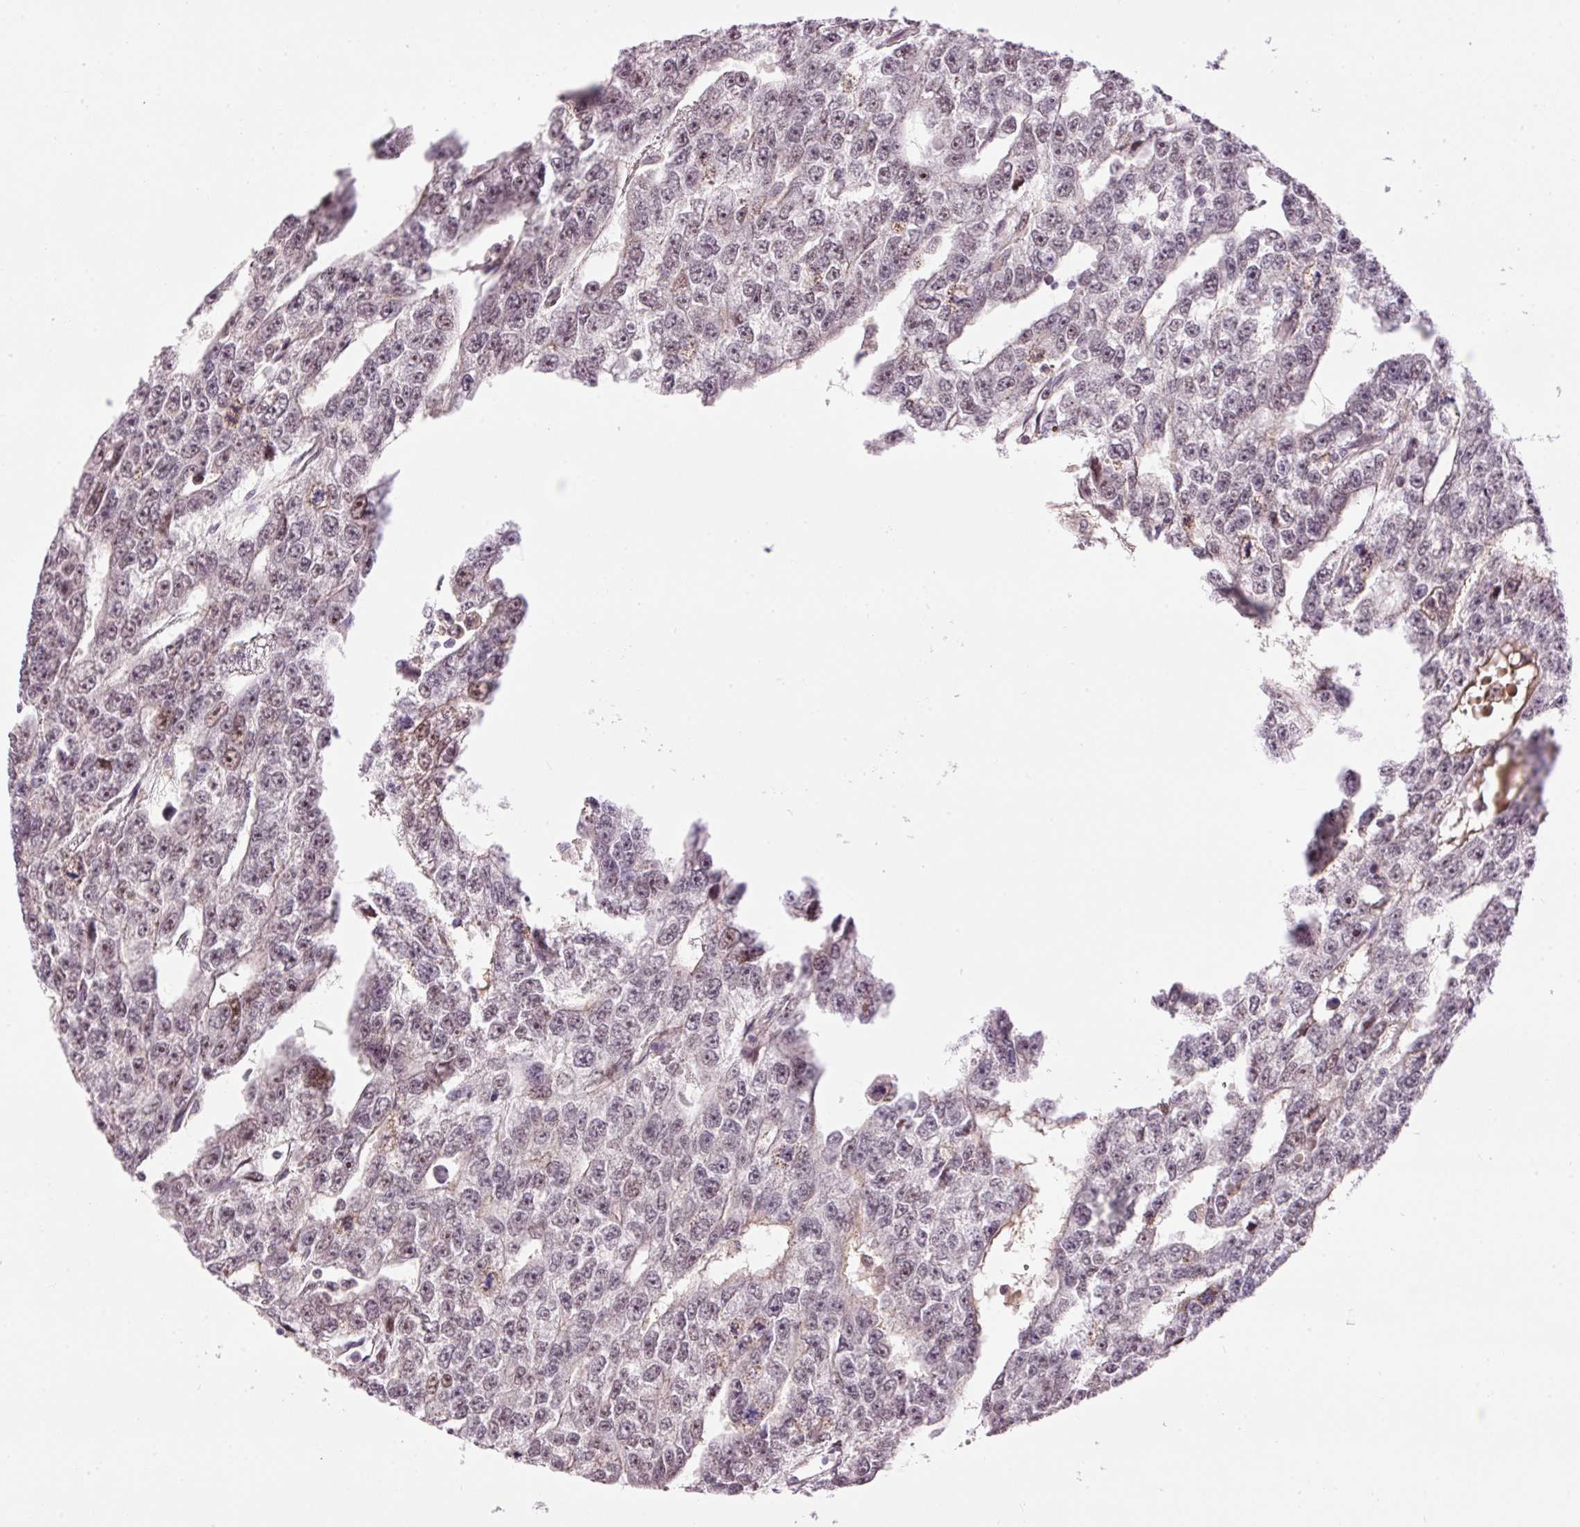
{"staining": {"intensity": "moderate", "quantity": "25%-75%", "location": "nuclear"}, "tissue": "testis cancer", "cell_type": "Tumor cells", "image_type": "cancer", "snomed": [{"axis": "morphology", "description": "Carcinoma, Embryonal, NOS"}, {"axis": "topography", "description": "Testis"}], "caption": "Protein staining of testis cancer (embryonal carcinoma) tissue shows moderate nuclear staining in approximately 25%-75% of tumor cells.", "gene": "HNF1A", "patient": {"sex": "male", "age": 20}}